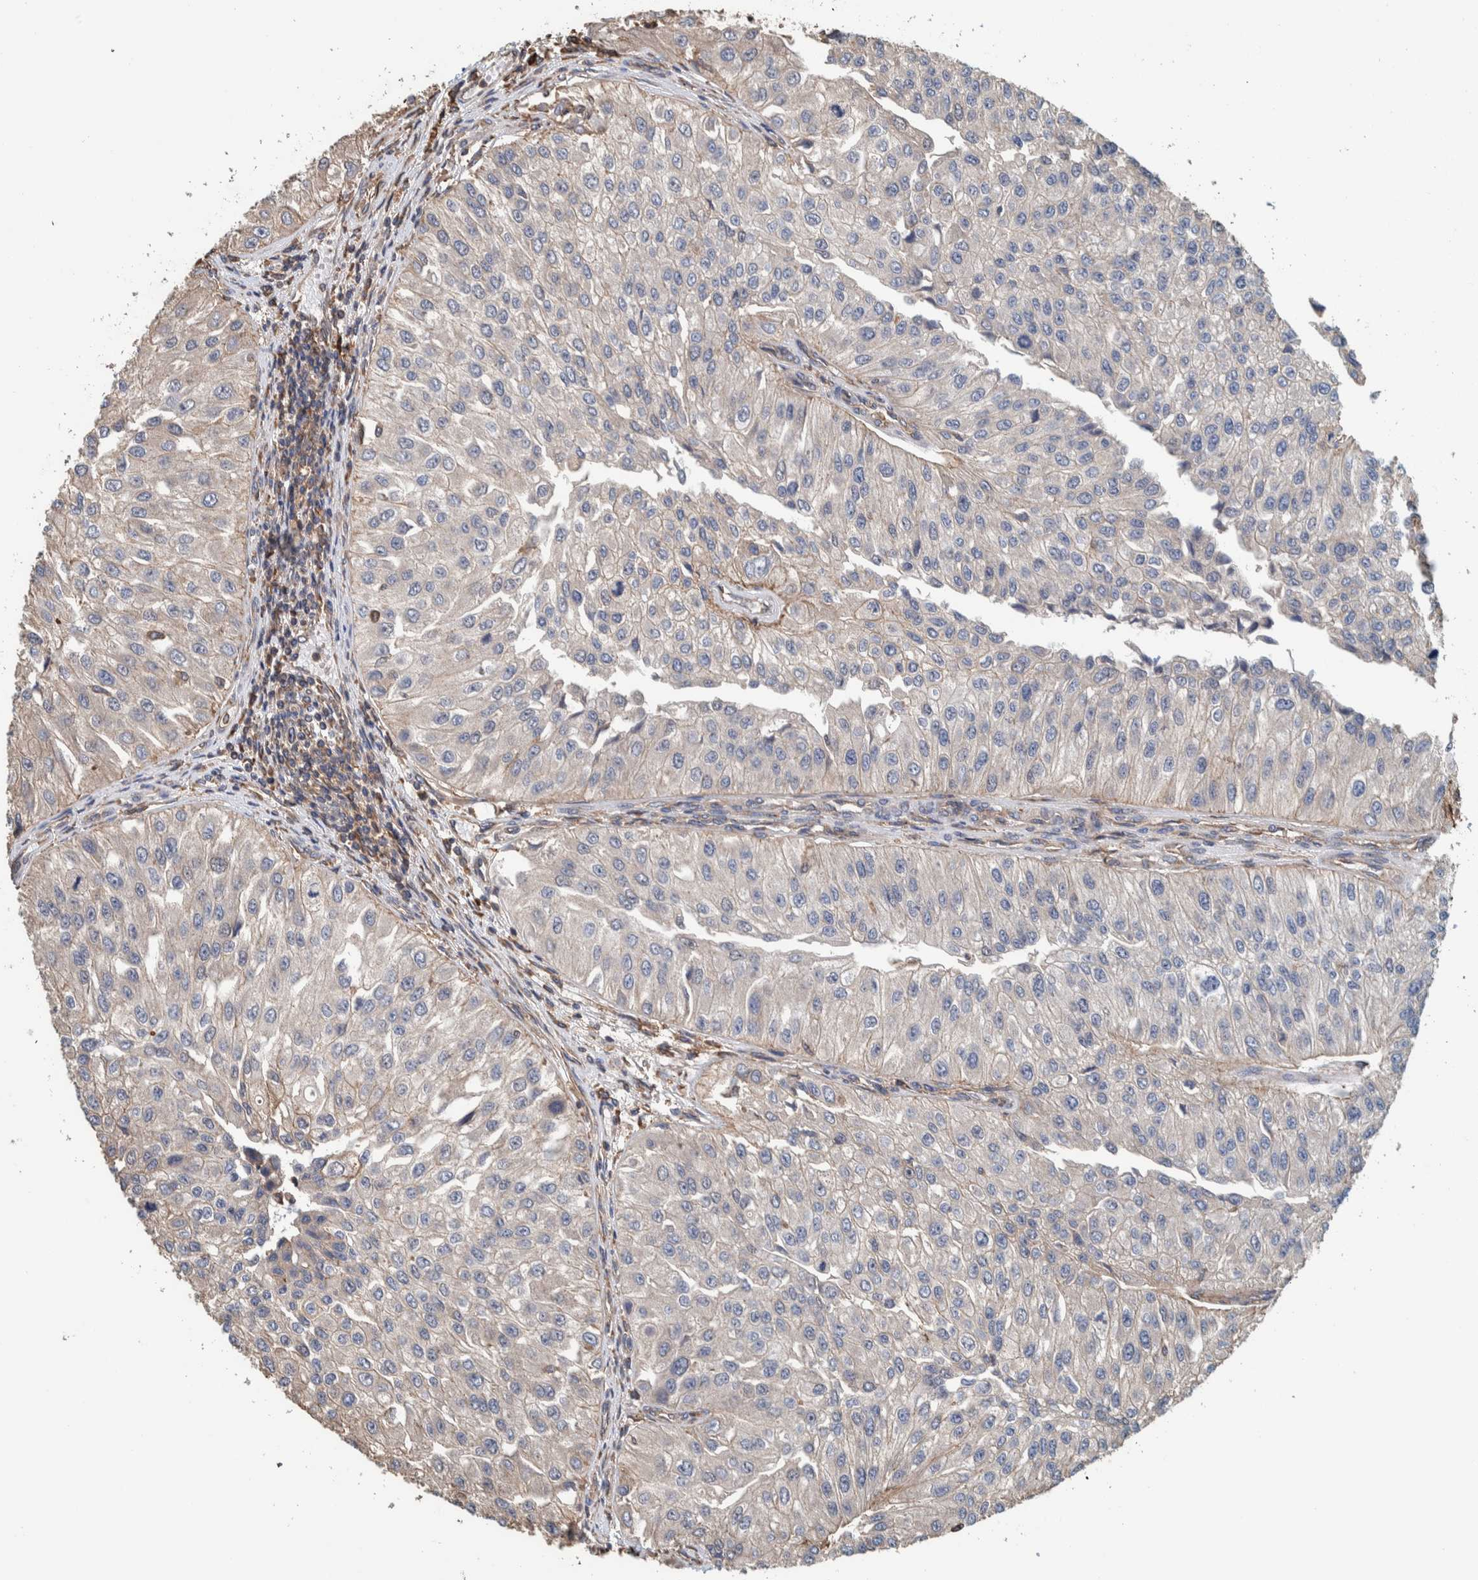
{"staining": {"intensity": "weak", "quantity": "<25%", "location": "cytoplasmic/membranous"}, "tissue": "urothelial cancer", "cell_type": "Tumor cells", "image_type": "cancer", "snomed": [{"axis": "morphology", "description": "Urothelial carcinoma, High grade"}, {"axis": "topography", "description": "Kidney"}, {"axis": "topography", "description": "Urinary bladder"}], "caption": "Tumor cells show no significant protein positivity in urothelial carcinoma (high-grade).", "gene": "PLA2G3", "patient": {"sex": "male", "age": 77}}